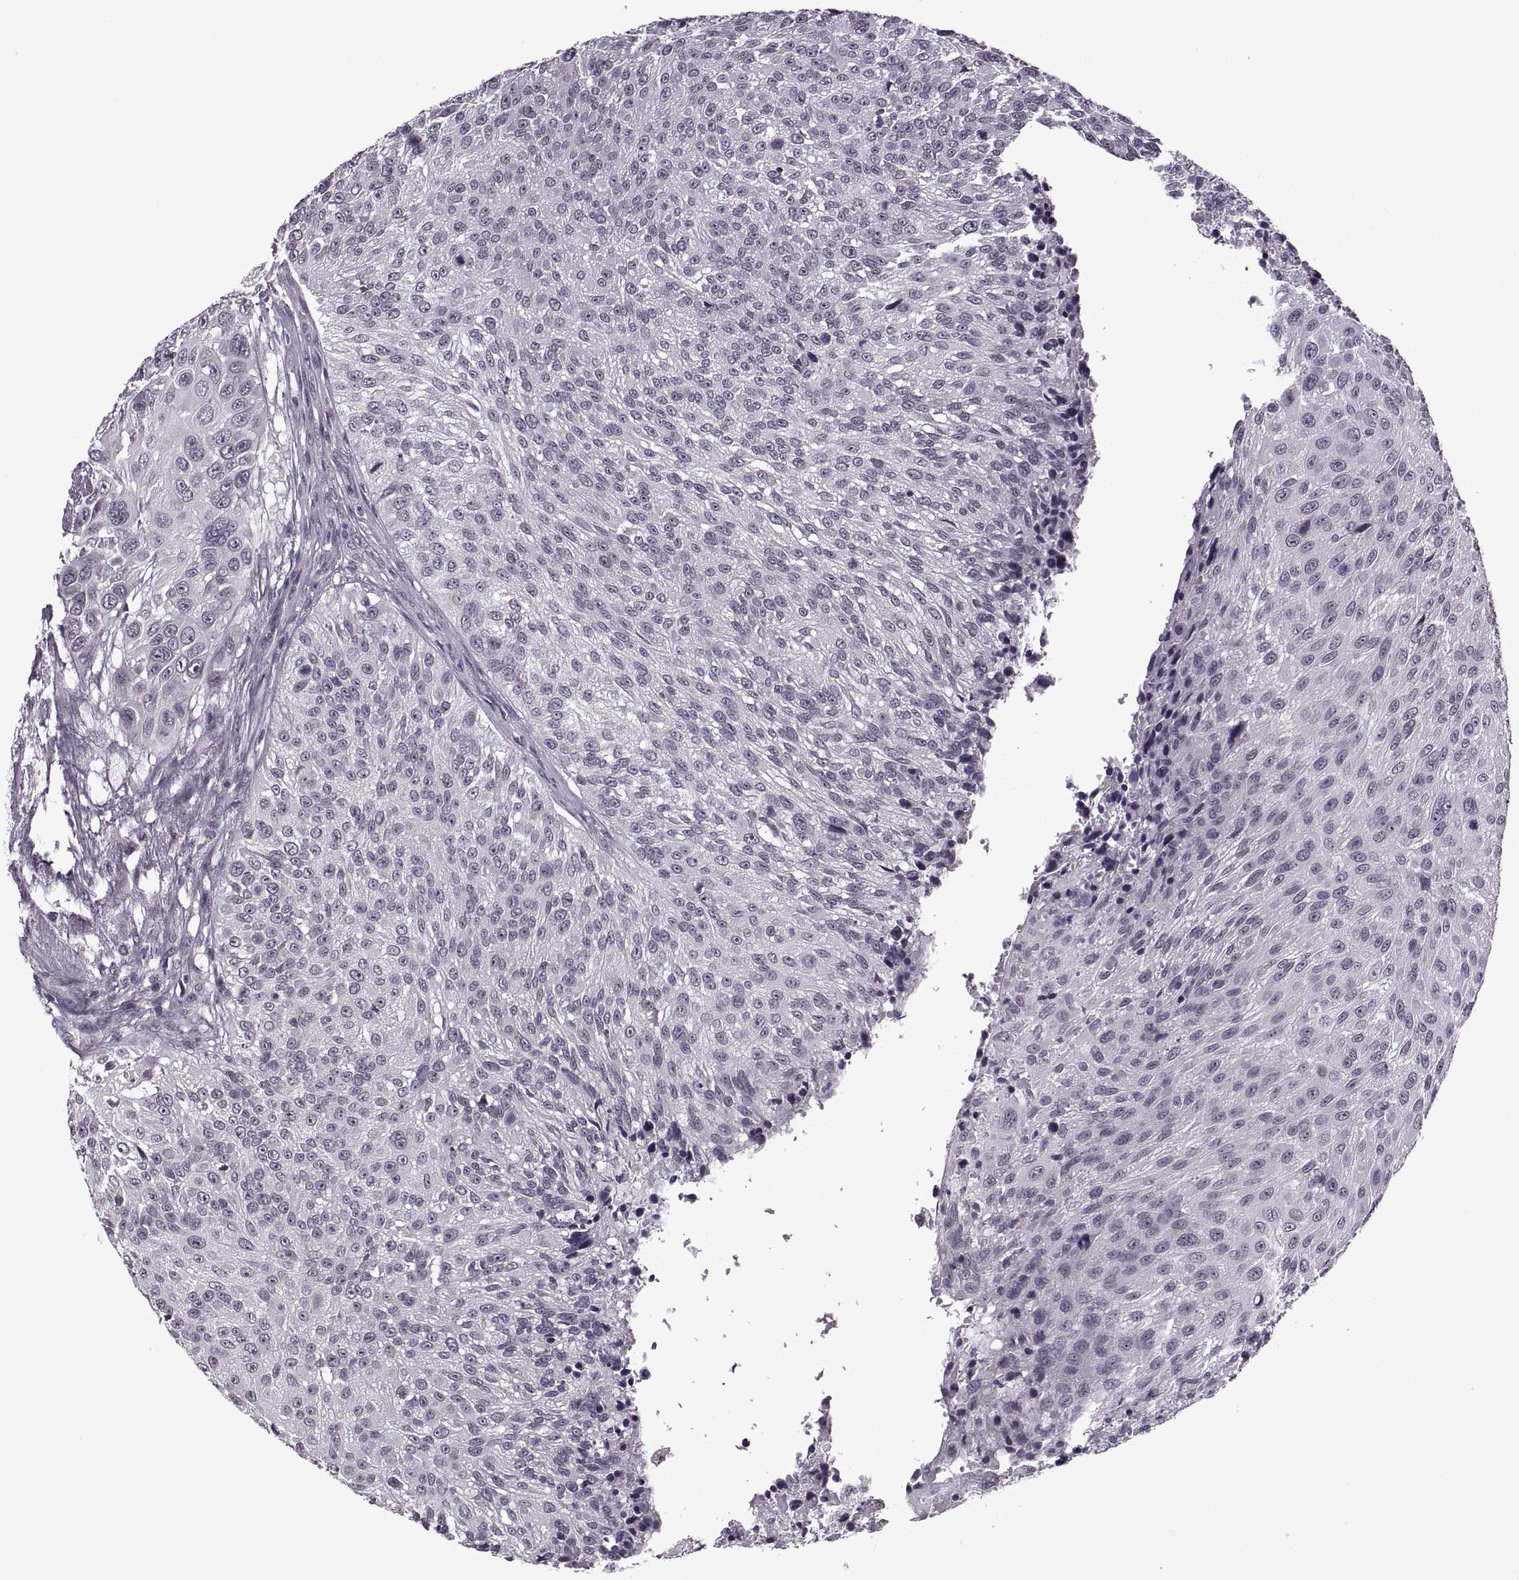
{"staining": {"intensity": "negative", "quantity": "none", "location": "none"}, "tissue": "urothelial cancer", "cell_type": "Tumor cells", "image_type": "cancer", "snomed": [{"axis": "morphology", "description": "Urothelial carcinoma, NOS"}, {"axis": "topography", "description": "Urinary bladder"}], "caption": "Histopathology image shows no significant protein expression in tumor cells of urothelial cancer.", "gene": "PRSS37", "patient": {"sex": "male", "age": 55}}